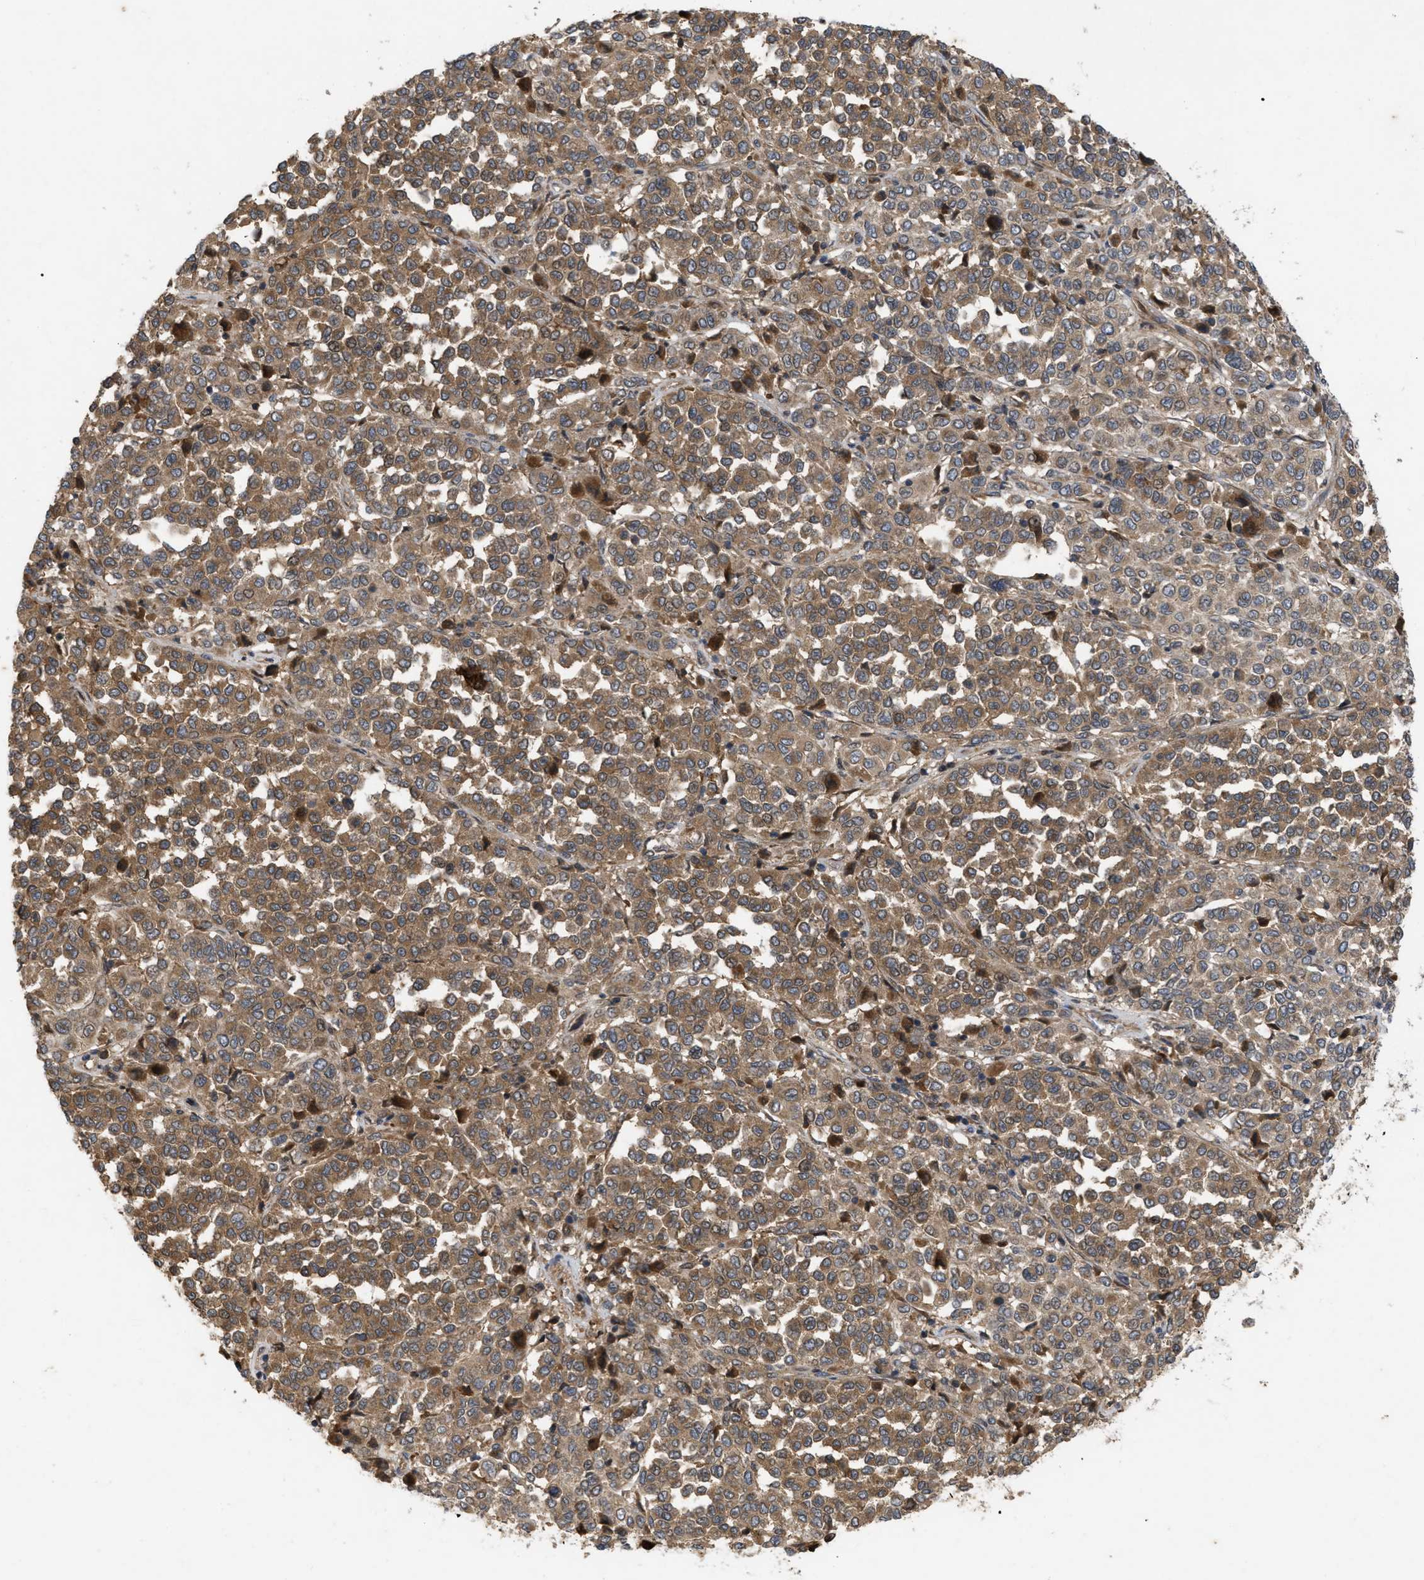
{"staining": {"intensity": "moderate", "quantity": ">75%", "location": "cytoplasmic/membranous"}, "tissue": "melanoma", "cell_type": "Tumor cells", "image_type": "cancer", "snomed": [{"axis": "morphology", "description": "Malignant melanoma, Metastatic site"}, {"axis": "topography", "description": "Pancreas"}], "caption": "Tumor cells exhibit medium levels of moderate cytoplasmic/membranous expression in about >75% of cells in human melanoma.", "gene": "RAB2A", "patient": {"sex": "female", "age": 30}}